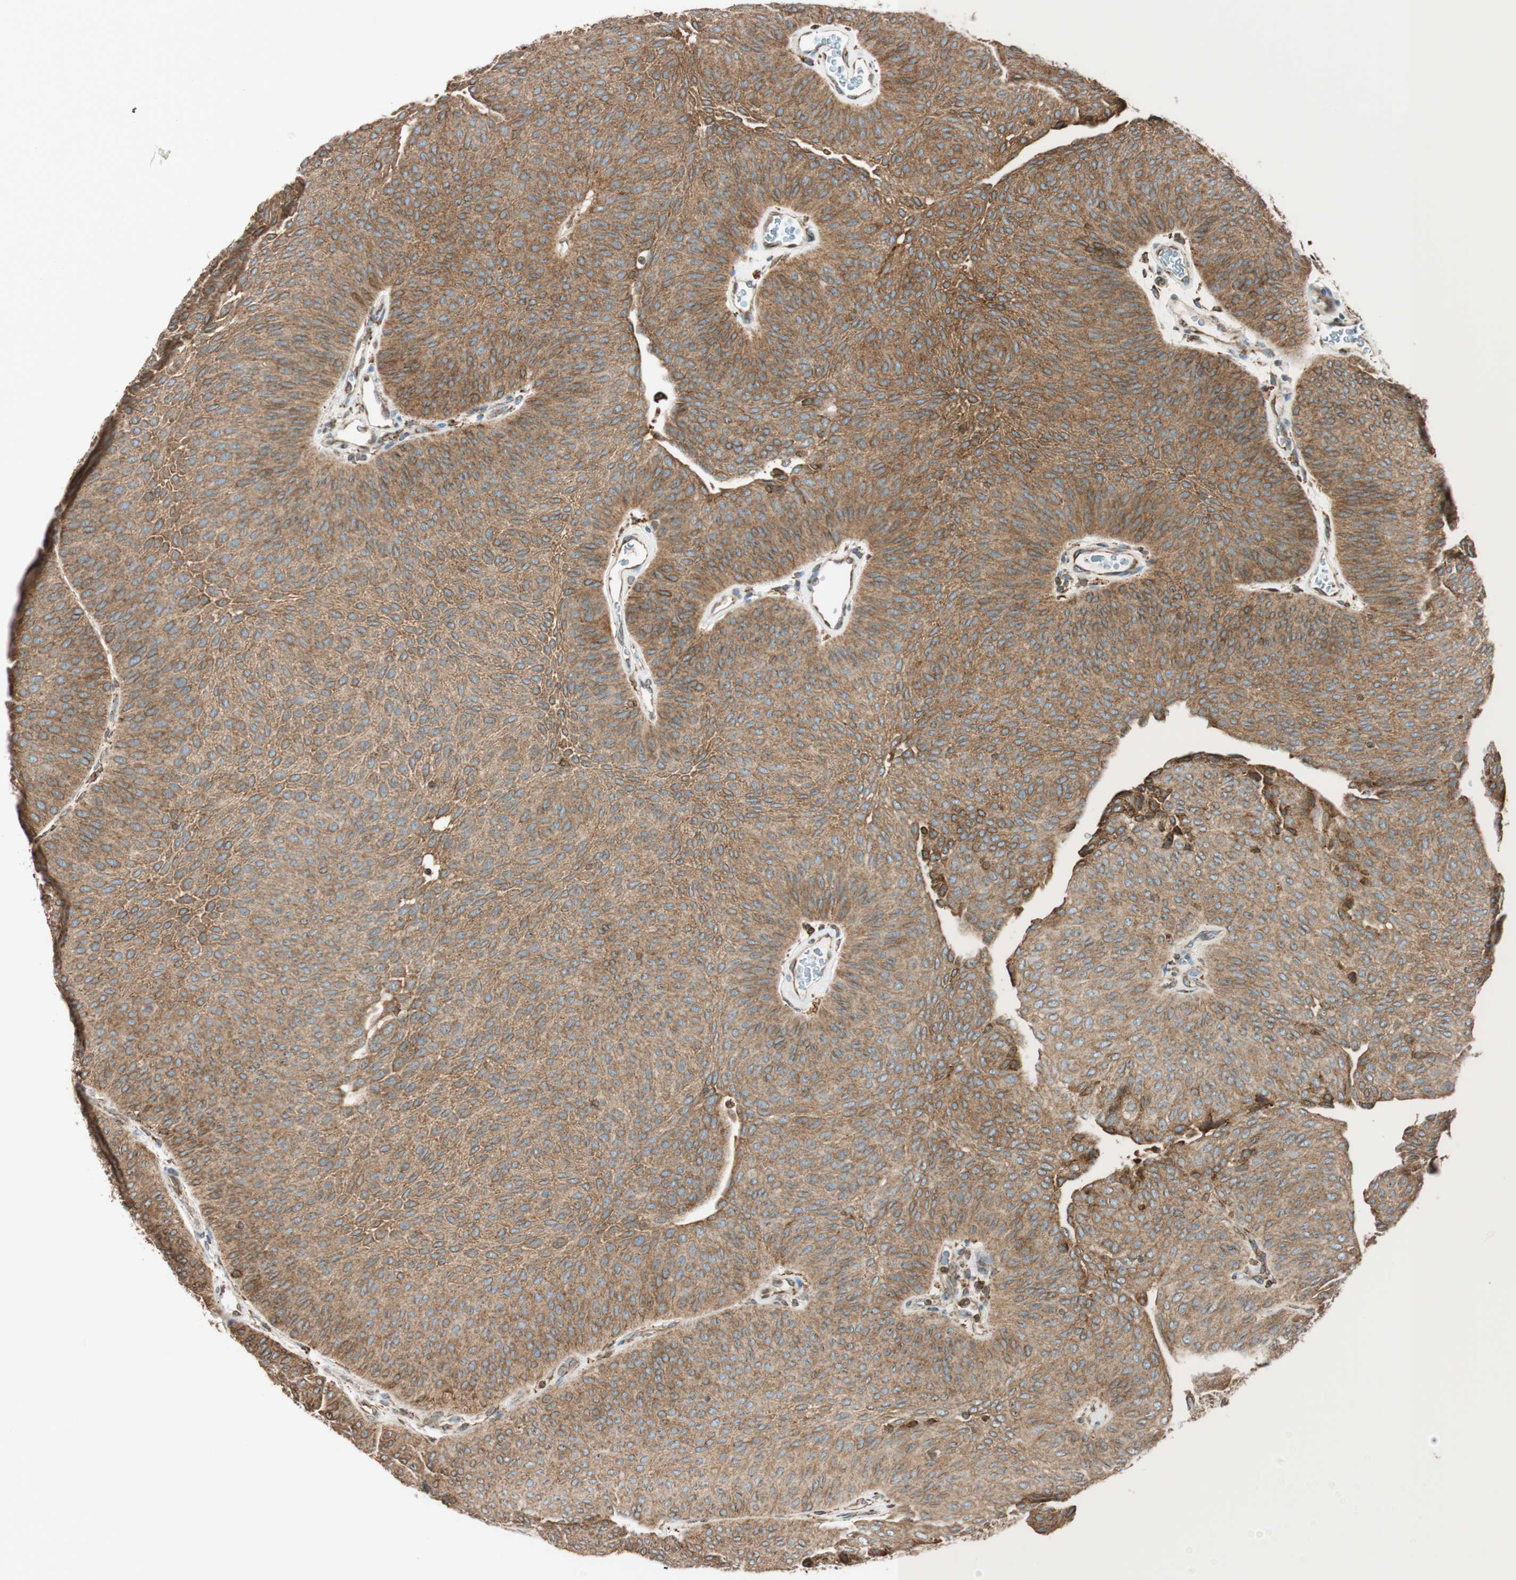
{"staining": {"intensity": "moderate", "quantity": ">75%", "location": "cytoplasmic/membranous"}, "tissue": "urothelial cancer", "cell_type": "Tumor cells", "image_type": "cancer", "snomed": [{"axis": "morphology", "description": "Urothelial carcinoma, Low grade"}, {"axis": "topography", "description": "Urinary bladder"}], "caption": "Moderate cytoplasmic/membranous positivity is appreciated in approximately >75% of tumor cells in urothelial cancer.", "gene": "PRKCSH", "patient": {"sex": "female", "age": 60}}